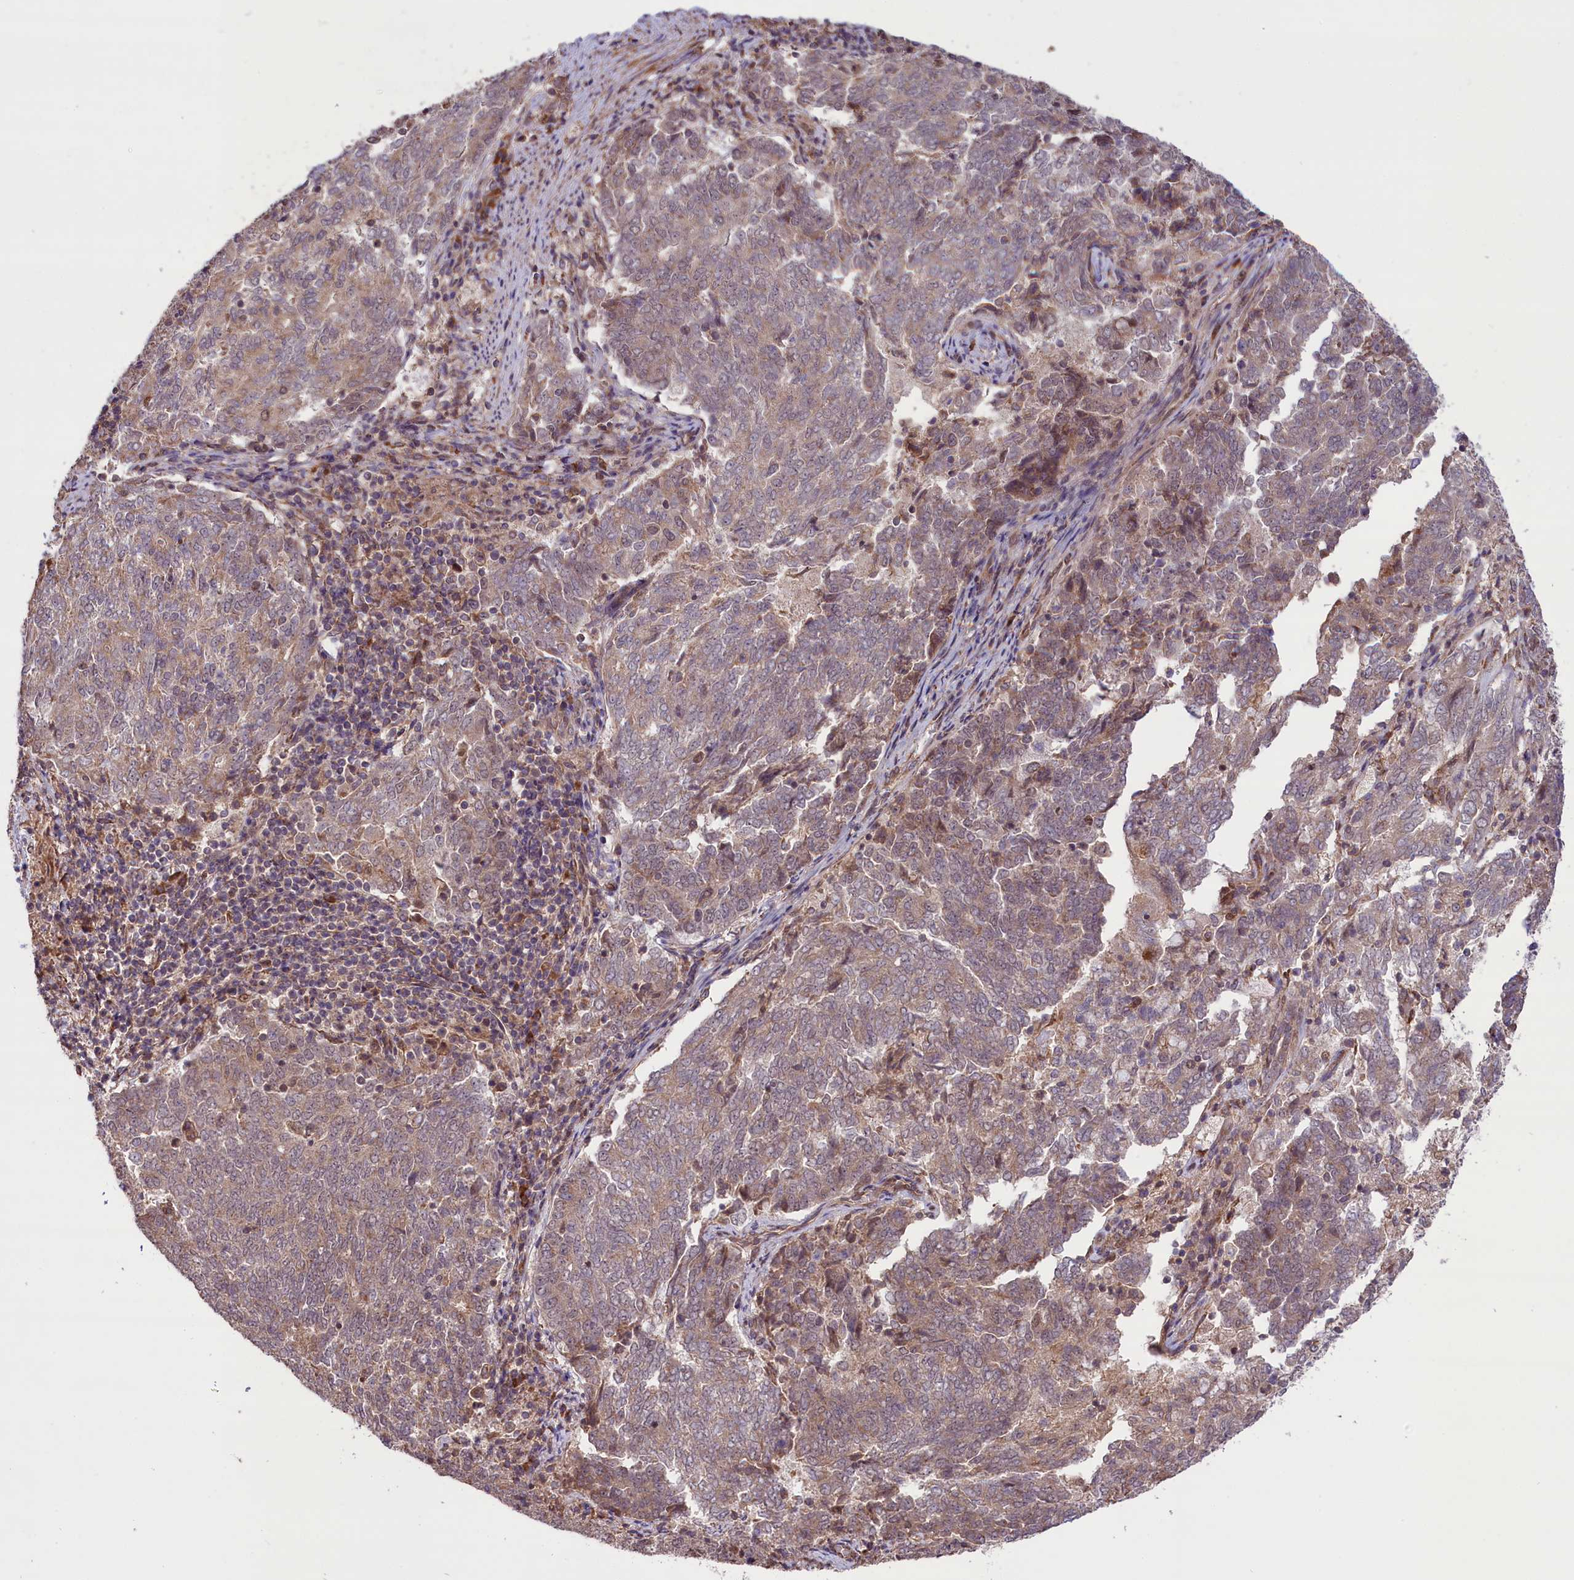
{"staining": {"intensity": "weak", "quantity": ">75%", "location": "cytoplasmic/membranous"}, "tissue": "endometrial cancer", "cell_type": "Tumor cells", "image_type": "cancer", "snomed": [{"axis": "morphology", "description": "Adenocarcinoma, NOS"}, {"axis": "topography", "description": "Endometrium"}], "caption": "About >75% of tumor cells in human endometrial adenocarcinoma show weak cytoplasmic/membranous protein staining as visualized by brown immunohistochemical staining.", "gene": "HDAC5", "patient": {"sex": "female", "age": 80}}